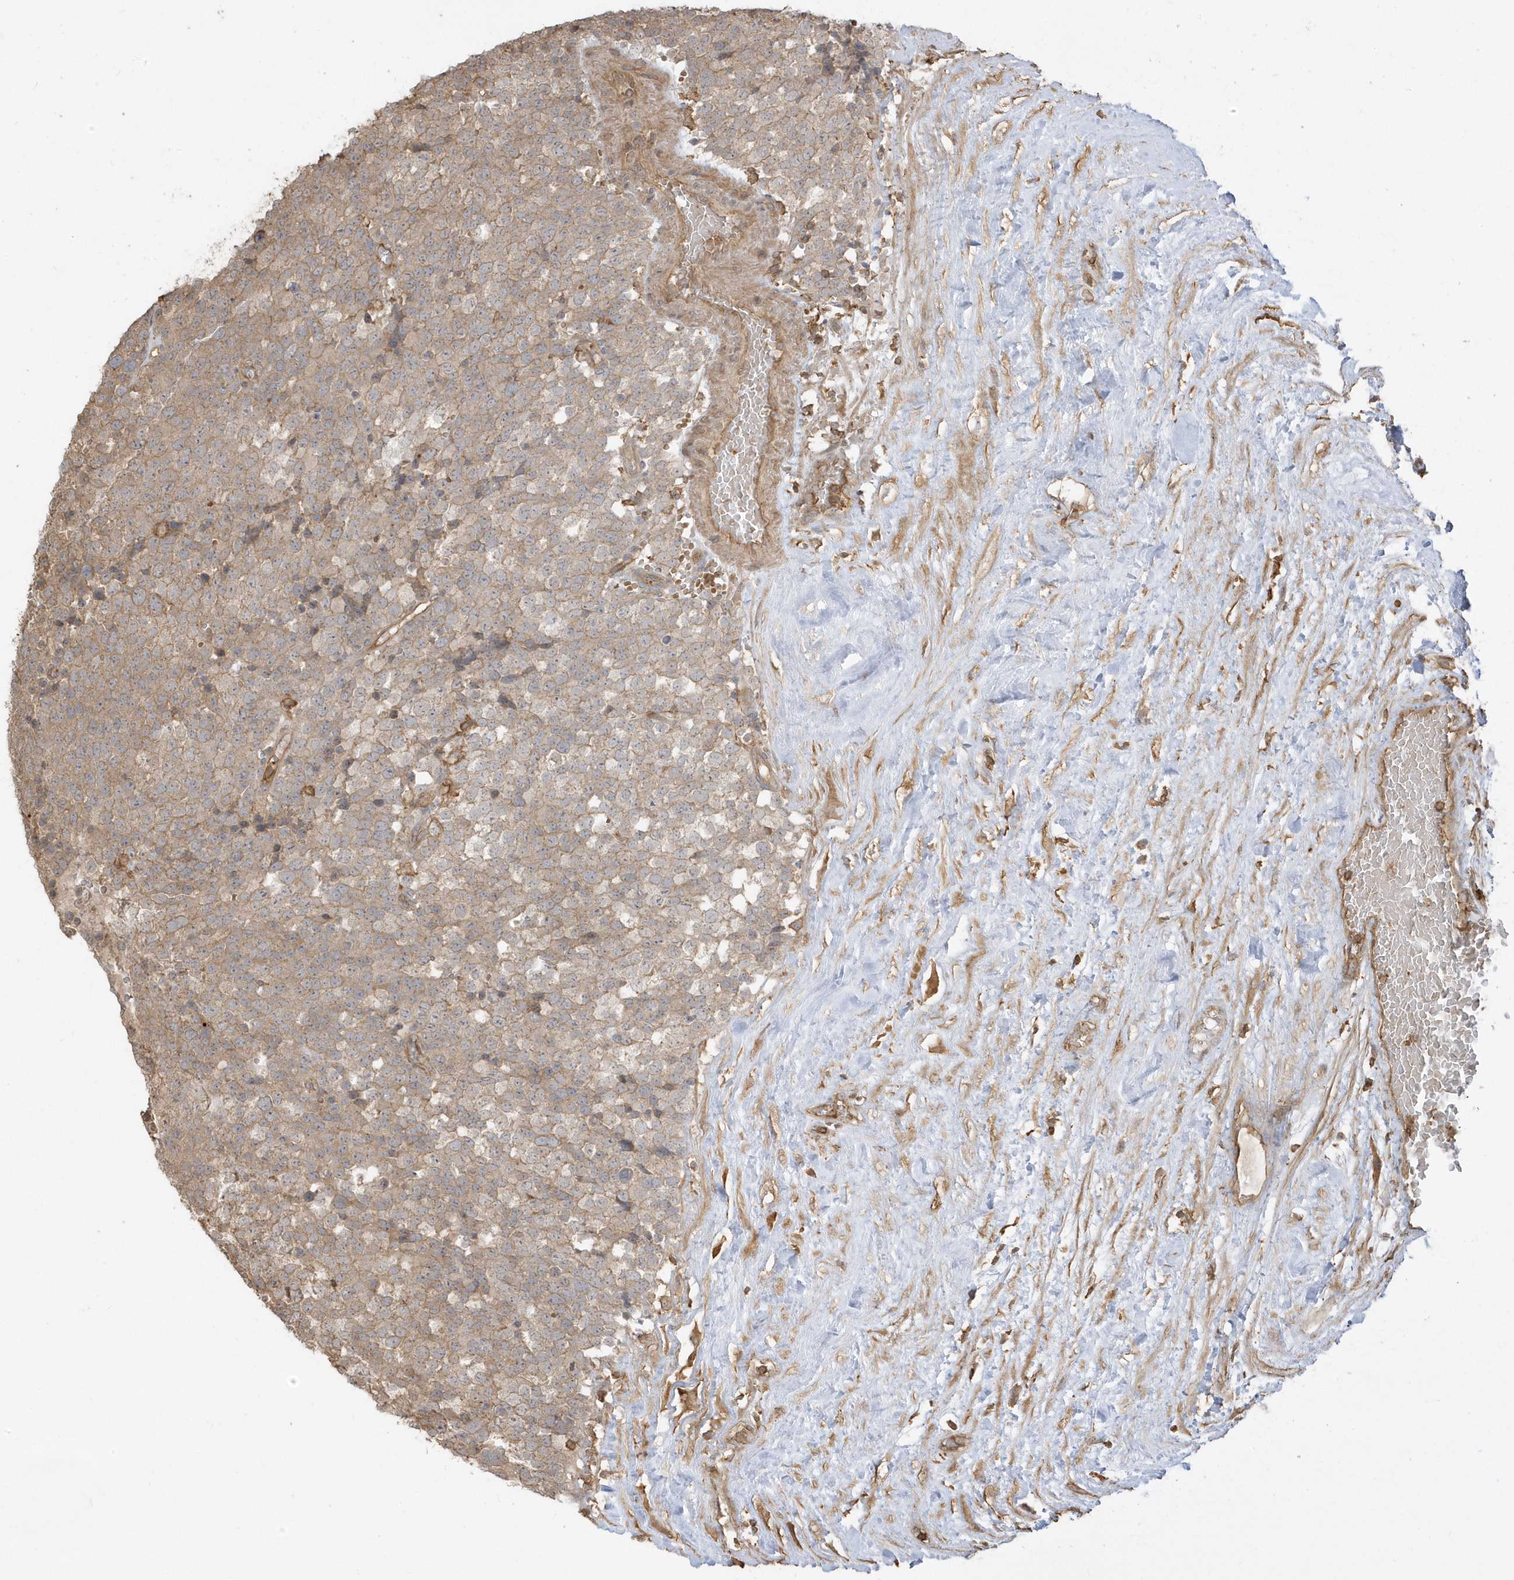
{"staining": {"intensity": "weak", "quantity": ">75%", "location": "cytoplasmic/membranous"}, "tissue": "testis cancer", "cell_type": "Tumor cells", "image_type": "cancer", "snomed": [{"axis": "morphology", "description": "Seminoma, NOS"}, {"axis": "topography", "description": "Testis"}], "caption": "Brown immunohistochemical staining in seminoma (testis) exhibits weak cytoplasmic/membranous staining in about >75% of tumor cells.", "gene": "ZBTB8A", "patient": {"sex": "male", "age": 71}}